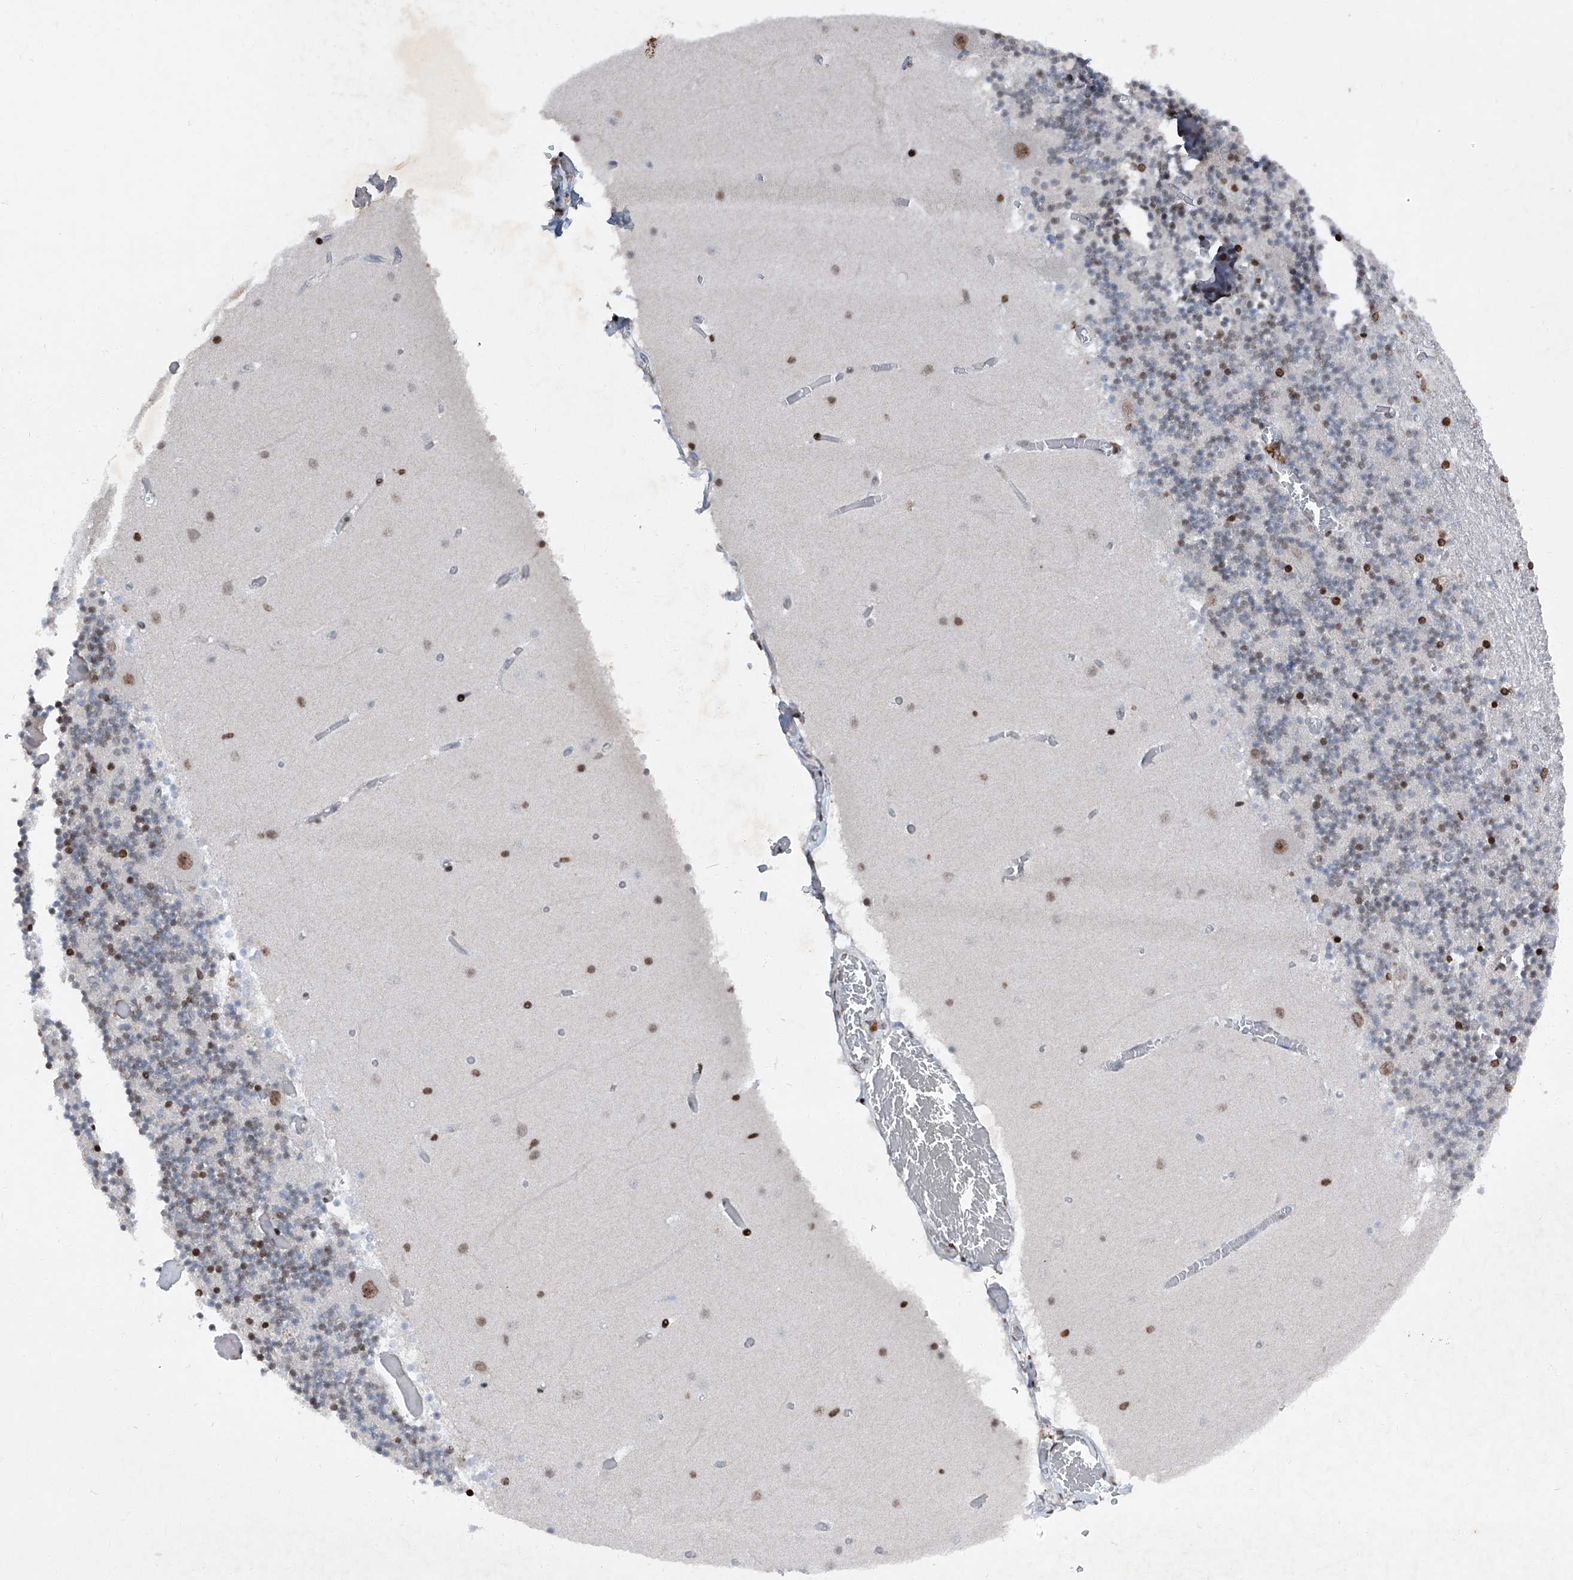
{"staining": {"intensity": "moderate", "quantity": "25%-75%", "location": "nuclear"}, "tissue": "cerebellum", "cell_type": "Cells in granular layer", "image_type": "normal", "snomed": [{"axis": "morphology", "description": "Normal tissue, NOS"}, {"axis": "topography", "description": "Cerebellum"}], "caption": "Human cerebellum stained for a protein (brown) exhibits moderate nuclear positive staining in approximately 25%-75% of cells in granular layer.", "gene": "BMI1", "patient": {"sex": "female", "age": 28}}